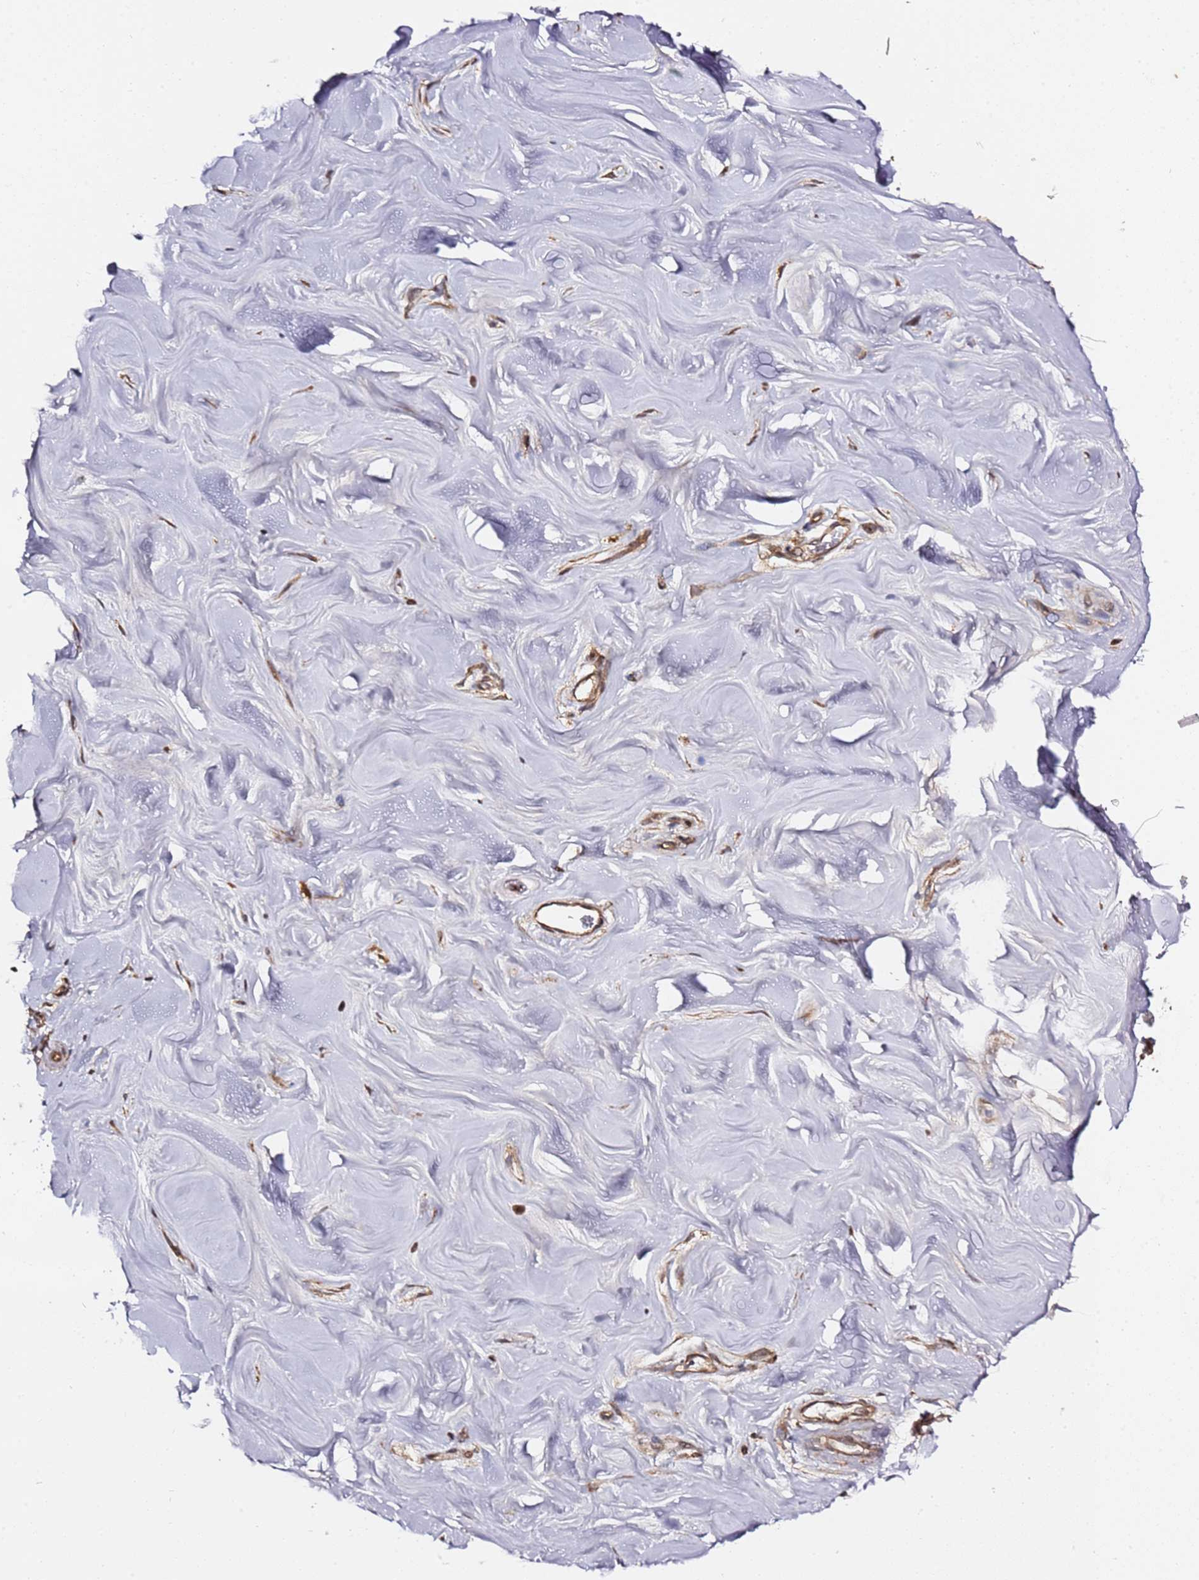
{"staining": {"intensity": "moderate", "quantity": ">75%", "location": "cytoplasmic/membranous"}, "tissue": "adipose tissue", "cell_type": "Adipocytes", "image_type": "normal", "snomed": [{"axis": "morphology", "description": "Normal tissue, NOS"}, {"axis": "topography", "description": "Breast"}], "caption": "Adipose tissue stained for a protein exhibits moderate cytoplasmic/membranous positivity in adipocytes.", "gene": "PRKAB2", "patient": {"sex": "female", "age": 26}}